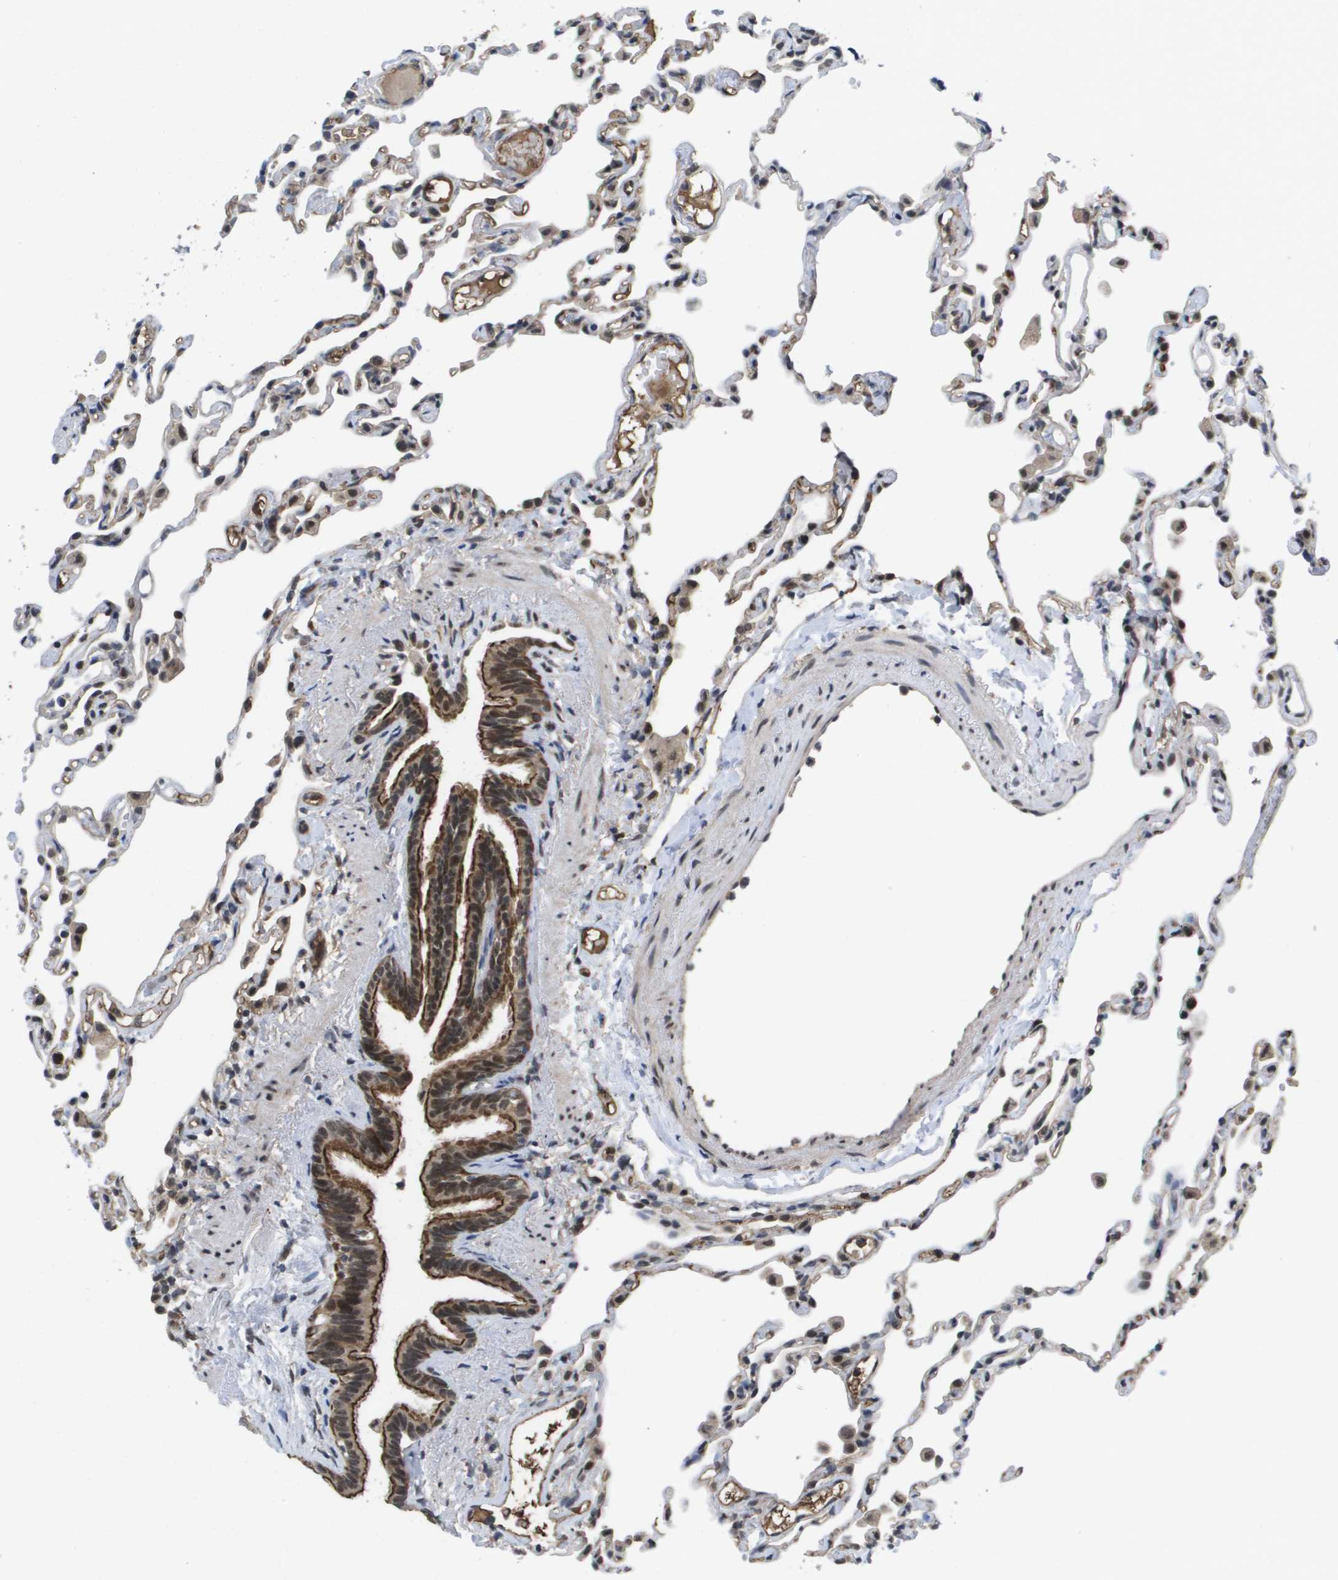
{"staining": {"intensity": "moderate", "quantity": "25%-75%", "location": "cytoplasmic/membranous,nuclear"}, "tissue": "lung", "cell_type": "Alveolar cells", "image_type": "normal", "snomed": [{"axis": "morphology", "description": "Normal tissue, NOS"}, {"axis": "topography", "description": "Lung"}], "caption": "Immunohistochemical staining of benign human lung displays moderate cytoplasmic/membranous,nuclear protein positivity in about 25%-75% of alveolar cells.", "gene": "AMBRA1", "patient": {"sex": "female", "age": 49}}